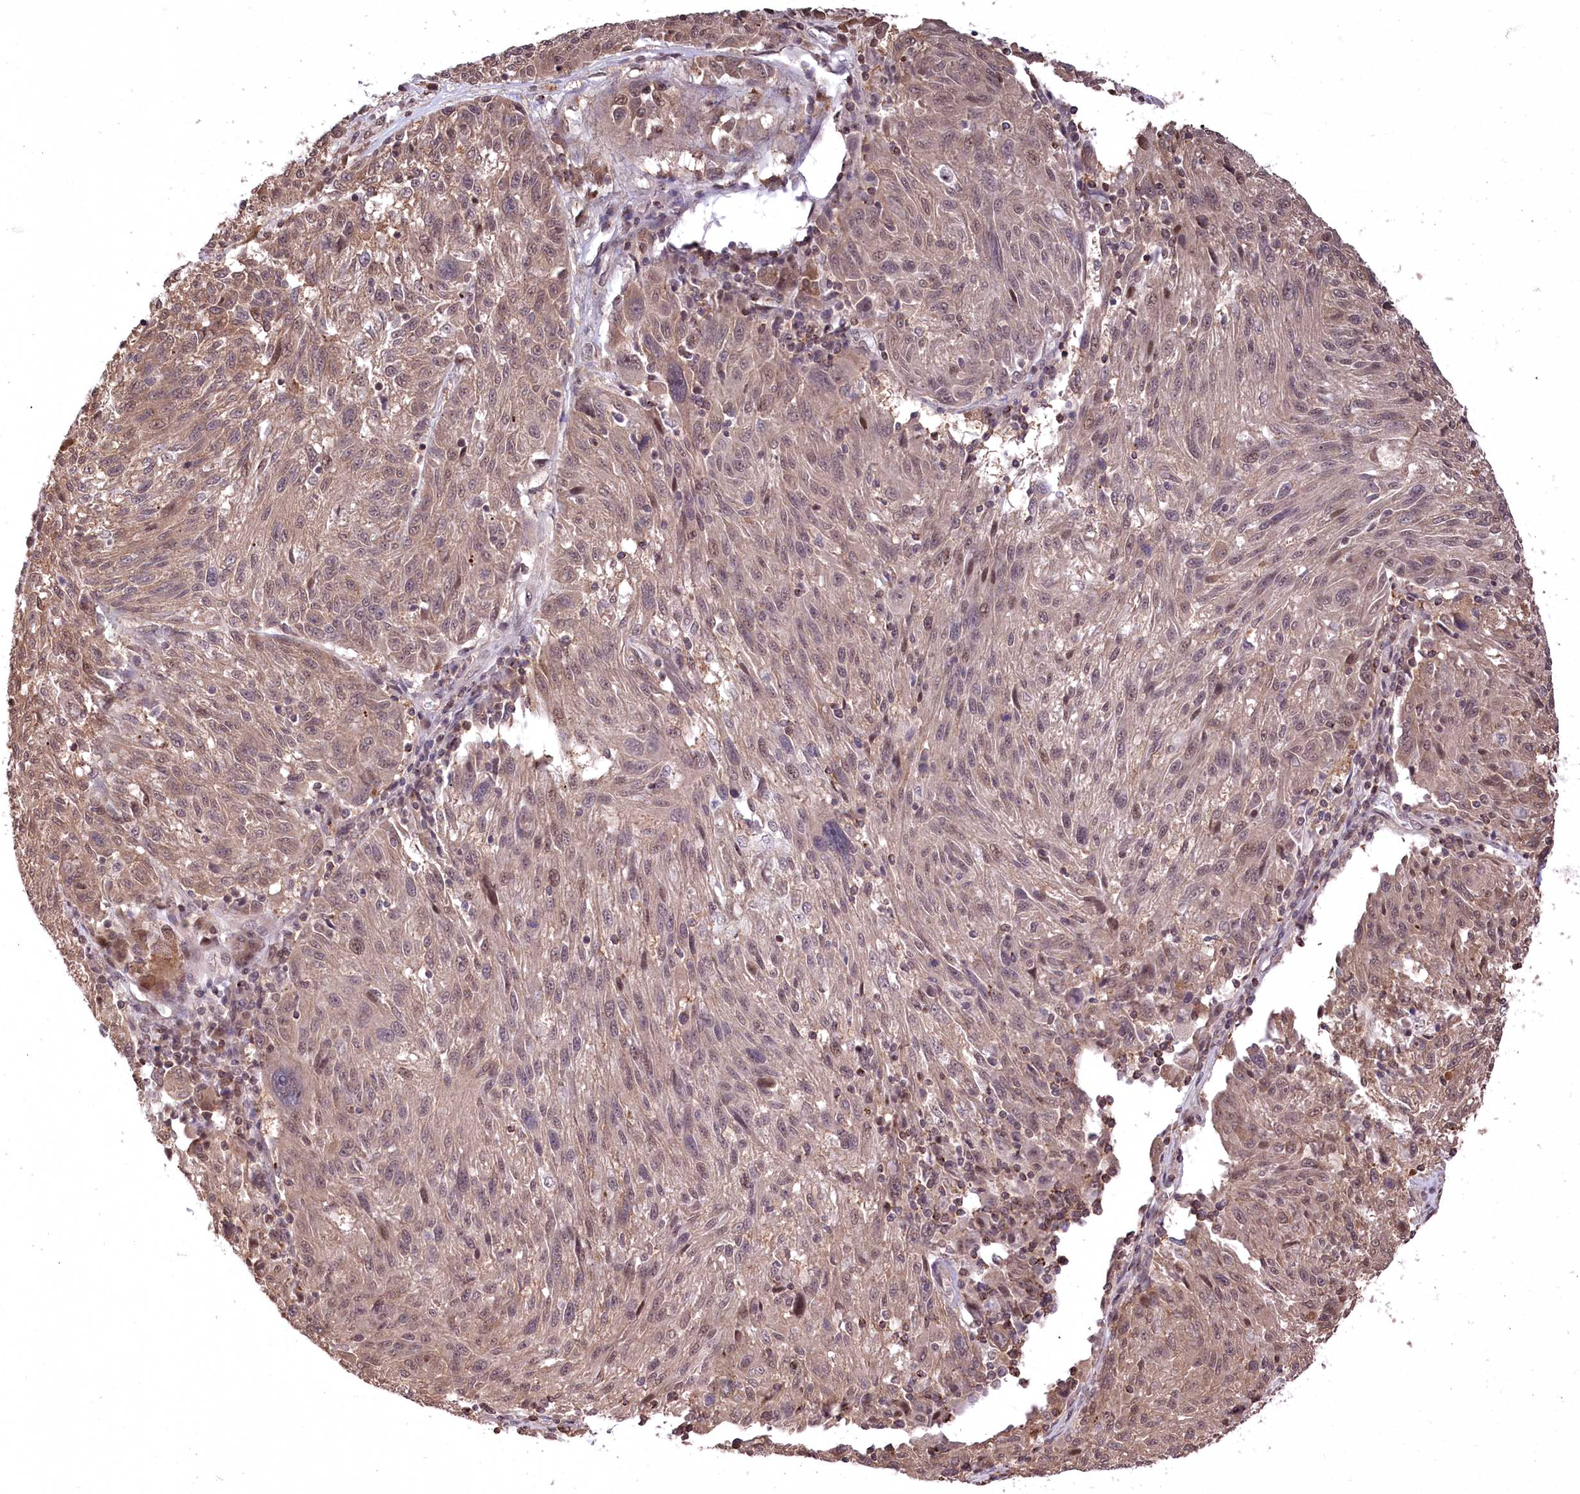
{"staining": {"intensity": "moderate", "quantity": ">75%", "location": "cytoplasmic/membranous,nuclear"}, "tissue": "melanoma", "cell_type": "Tumor cells", "image_type": "cancer", "snomed": [{"axis": "morphology", "description": "Malignant melanoma, NOS"}, {"axis": "topography", "description": "Skin"}], "caption": "Melanoma stained with immunohistochemistry (IHC) shows moderate cytoplasmic/membranous and nuclear expression in about >75% of tumor cells.", "gene": "CCSER2", "patient": {"sex": "male", "age": 53}}